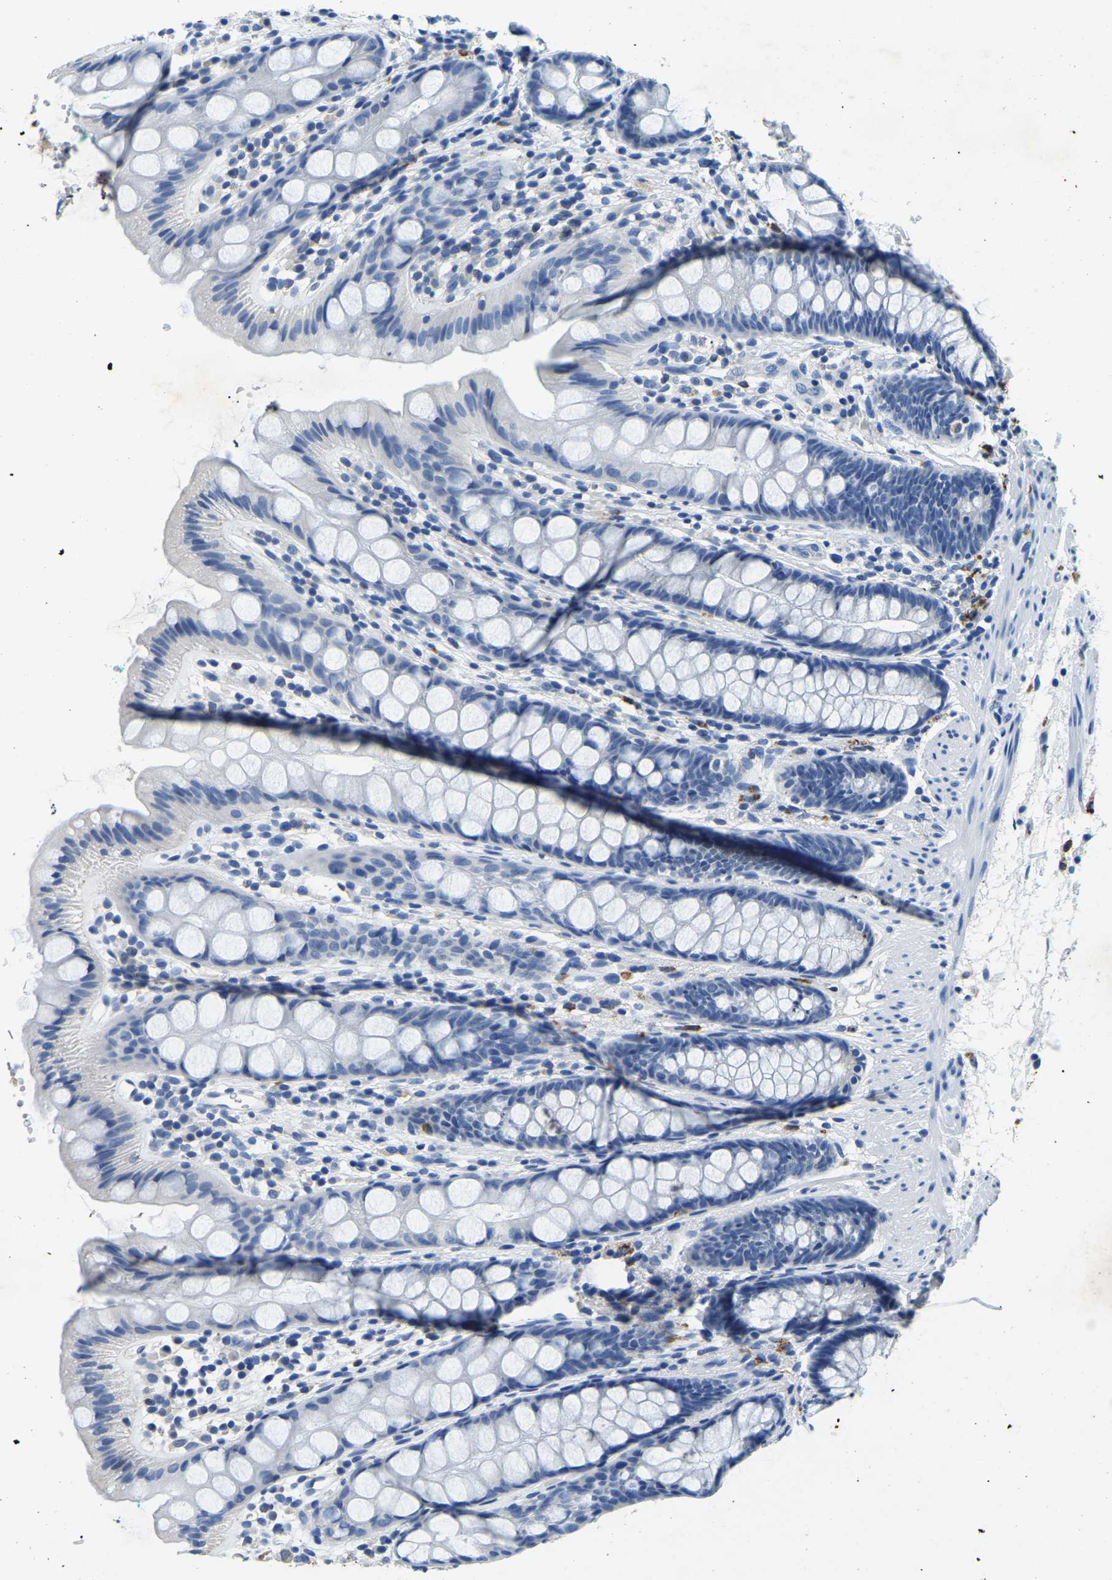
{"staining": {"intensity": "moderate", "quantity": "<25%", "location": "cytoplasmic/membranous"}, "tissue": "rectum", "cell_type": "Glandular cells", "image_type": "normal", "snomed": [{"axis": "morphology", "description": "Normal tissue, NOS"}, {"axis": "topography", "description": "Rectum"}], "caption": "The micrograph reveals immunohistochemical staining of benign rectum. There is moderate cytoplasmic/membranous positivity is appreciated in about <25% of glandular cells. (IHC, brightfield microscopy, high magnification).", "gene": "UBN2", "patient": {"sex": "female", "age": 65}}